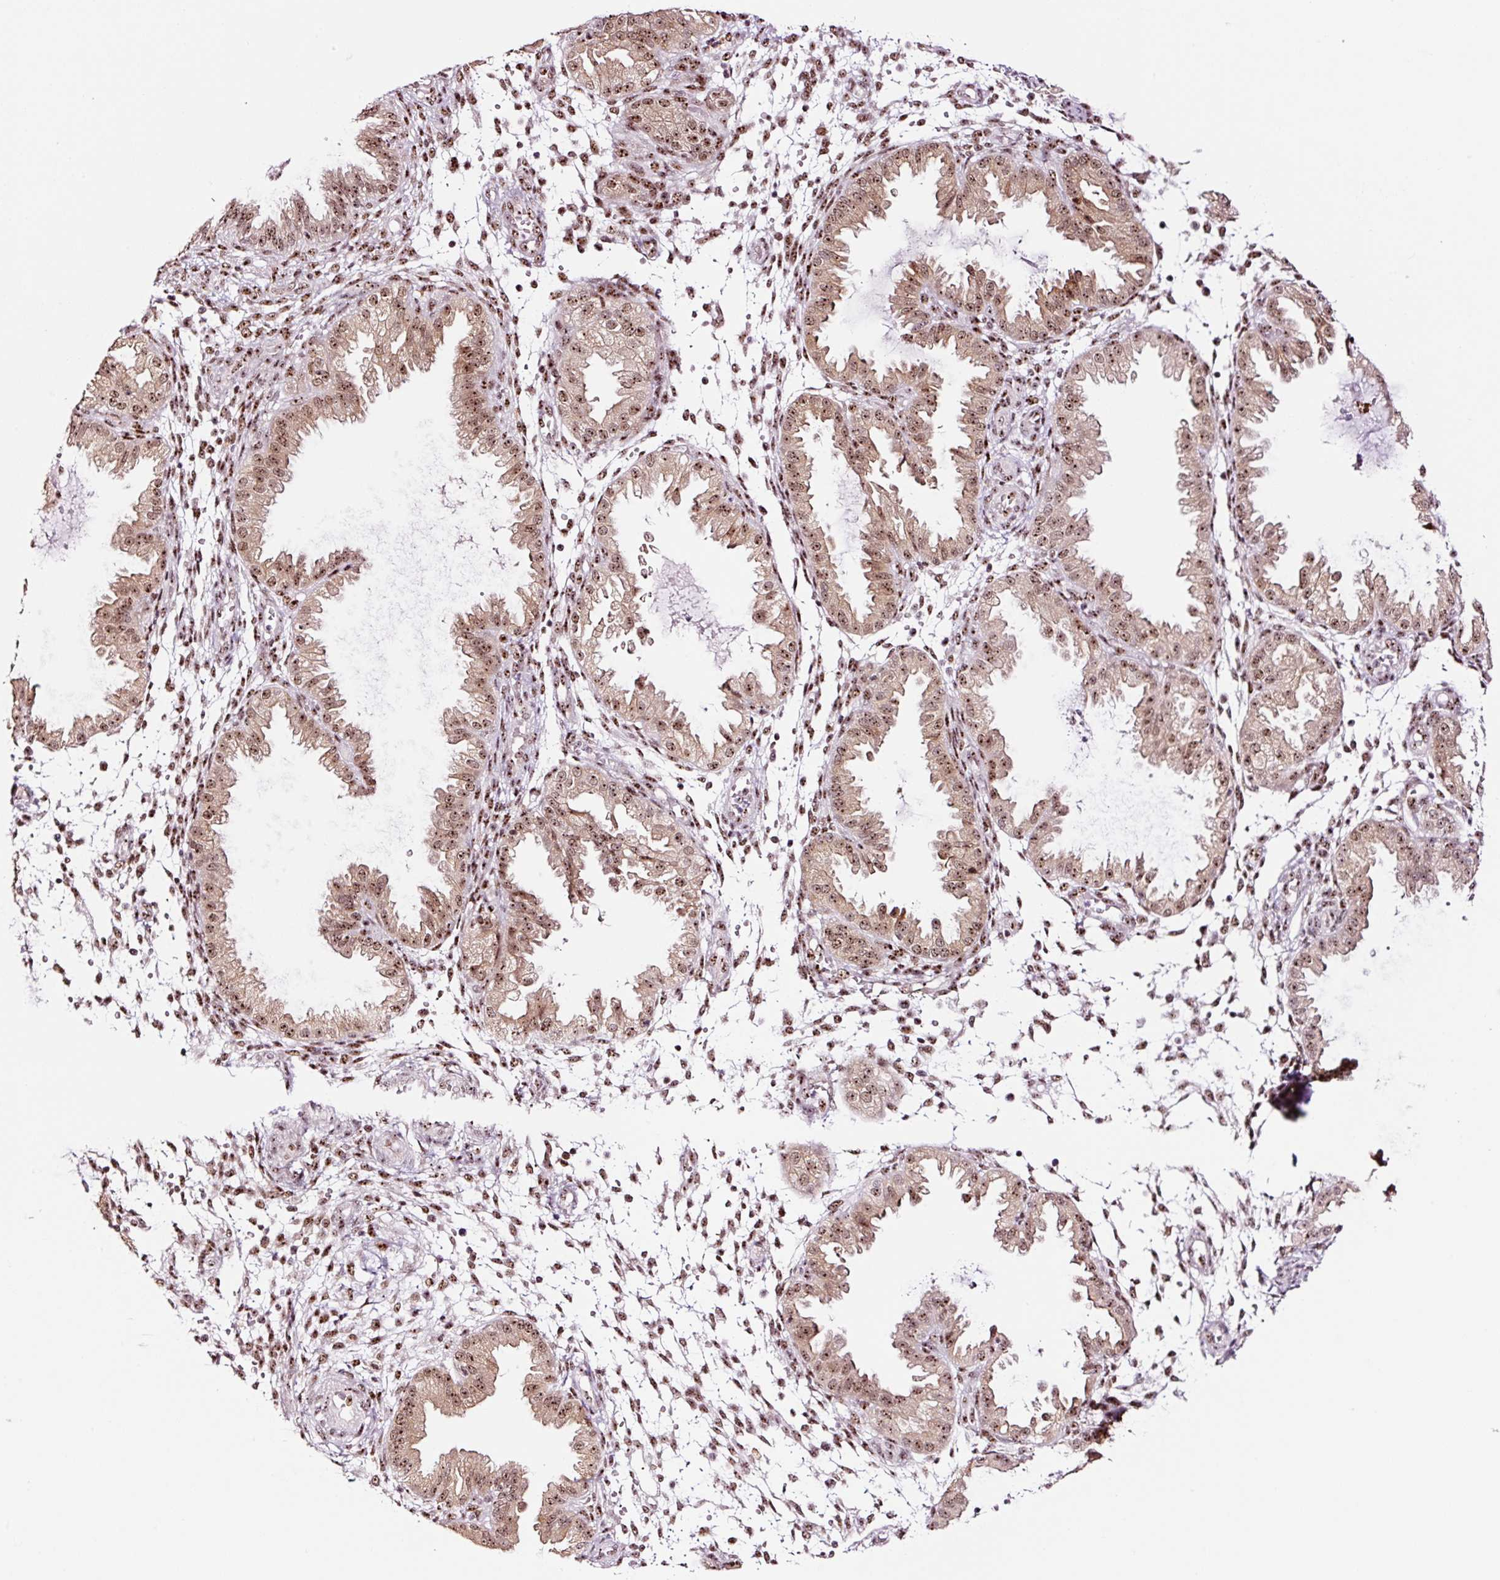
{"staining": {"intensity": "moderate", "quantity": "25%-75%", "location": "nuclear"}, "tissue": "endometrium", "cell_type": "Cells in endometrial stroma", "image_type": "normal", "snomed": [{"axis": "morphology", "description": "Normal tissue, NOS"}, {"axis": "topography", "description": "Endometrium"}], "caption": "A high-resolution photomicrograph shows immunohistochemistry staining of normal endometrium, which reveals moderate nuclear expression in approximately 25%-75% of cells in endometrial stroma. (Brightfield microscopy of DAB IHC at high magnification).", "gene": "GNL3", "patient": {"sex": "female", "age": 33}}